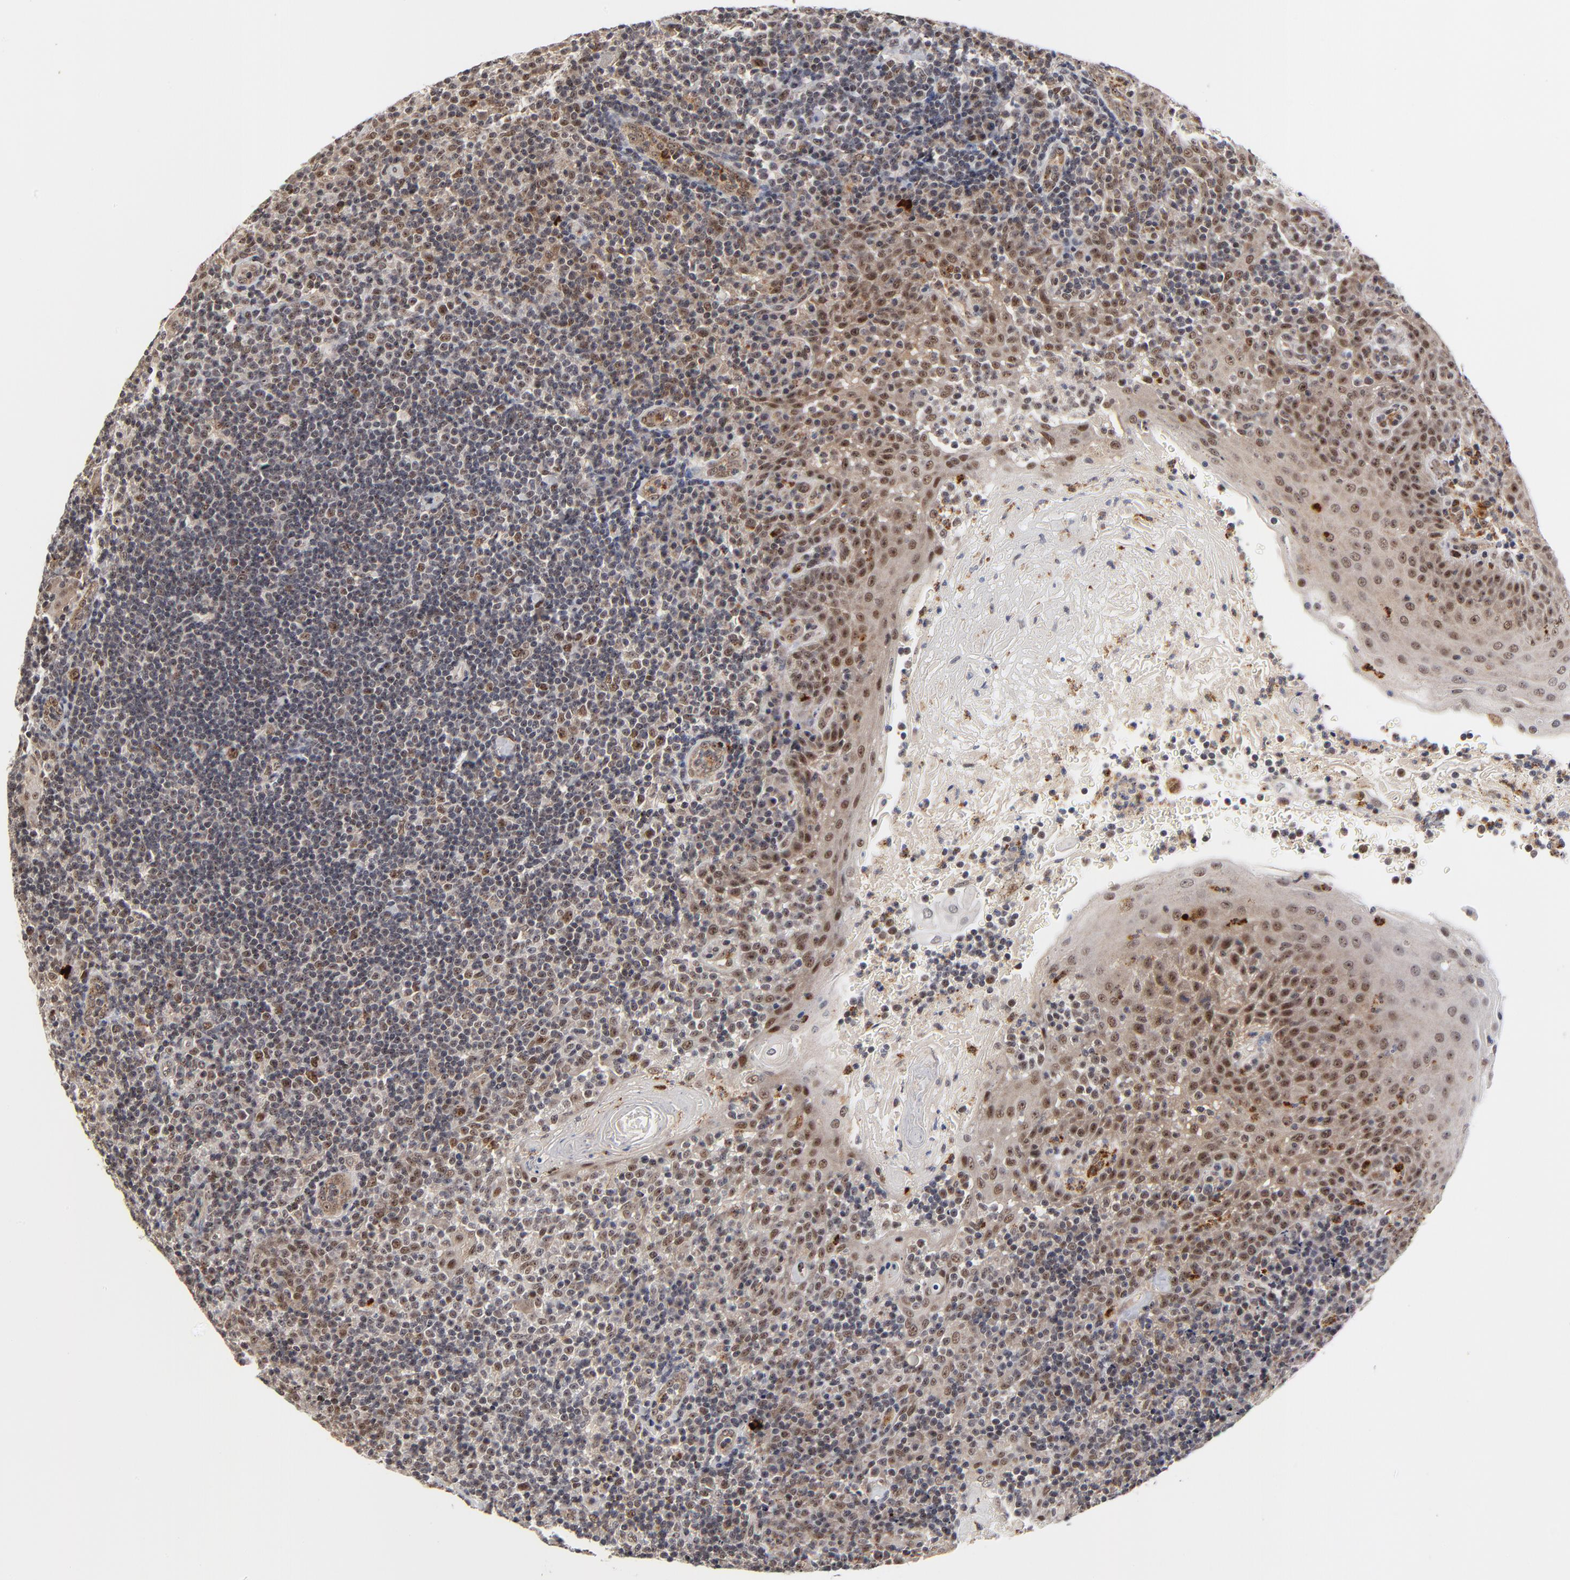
{"staining": {"intensity": "moderate", "quantity": ">75%", "location": "nuclear"}, "tissue": "tonsil", "cell_type": "Germinal center cells", "image_type": "normal", "snomed": [{"axis": "morphology", "description": "Normal tissue, NOS"}, {"axis": "topography", "description": "Tonsil"}], "caption": "Germinal center cells exhibit medium levels of moderate nuclear staining in about >75% of cells in normal tonsil. The staining was performed using DAB, with brown indicating positive protein expression. Nuclei are stained blue with hematoxylin.", "gene": "ZNF419", "patient": {"sex": "female", "age": 40}}